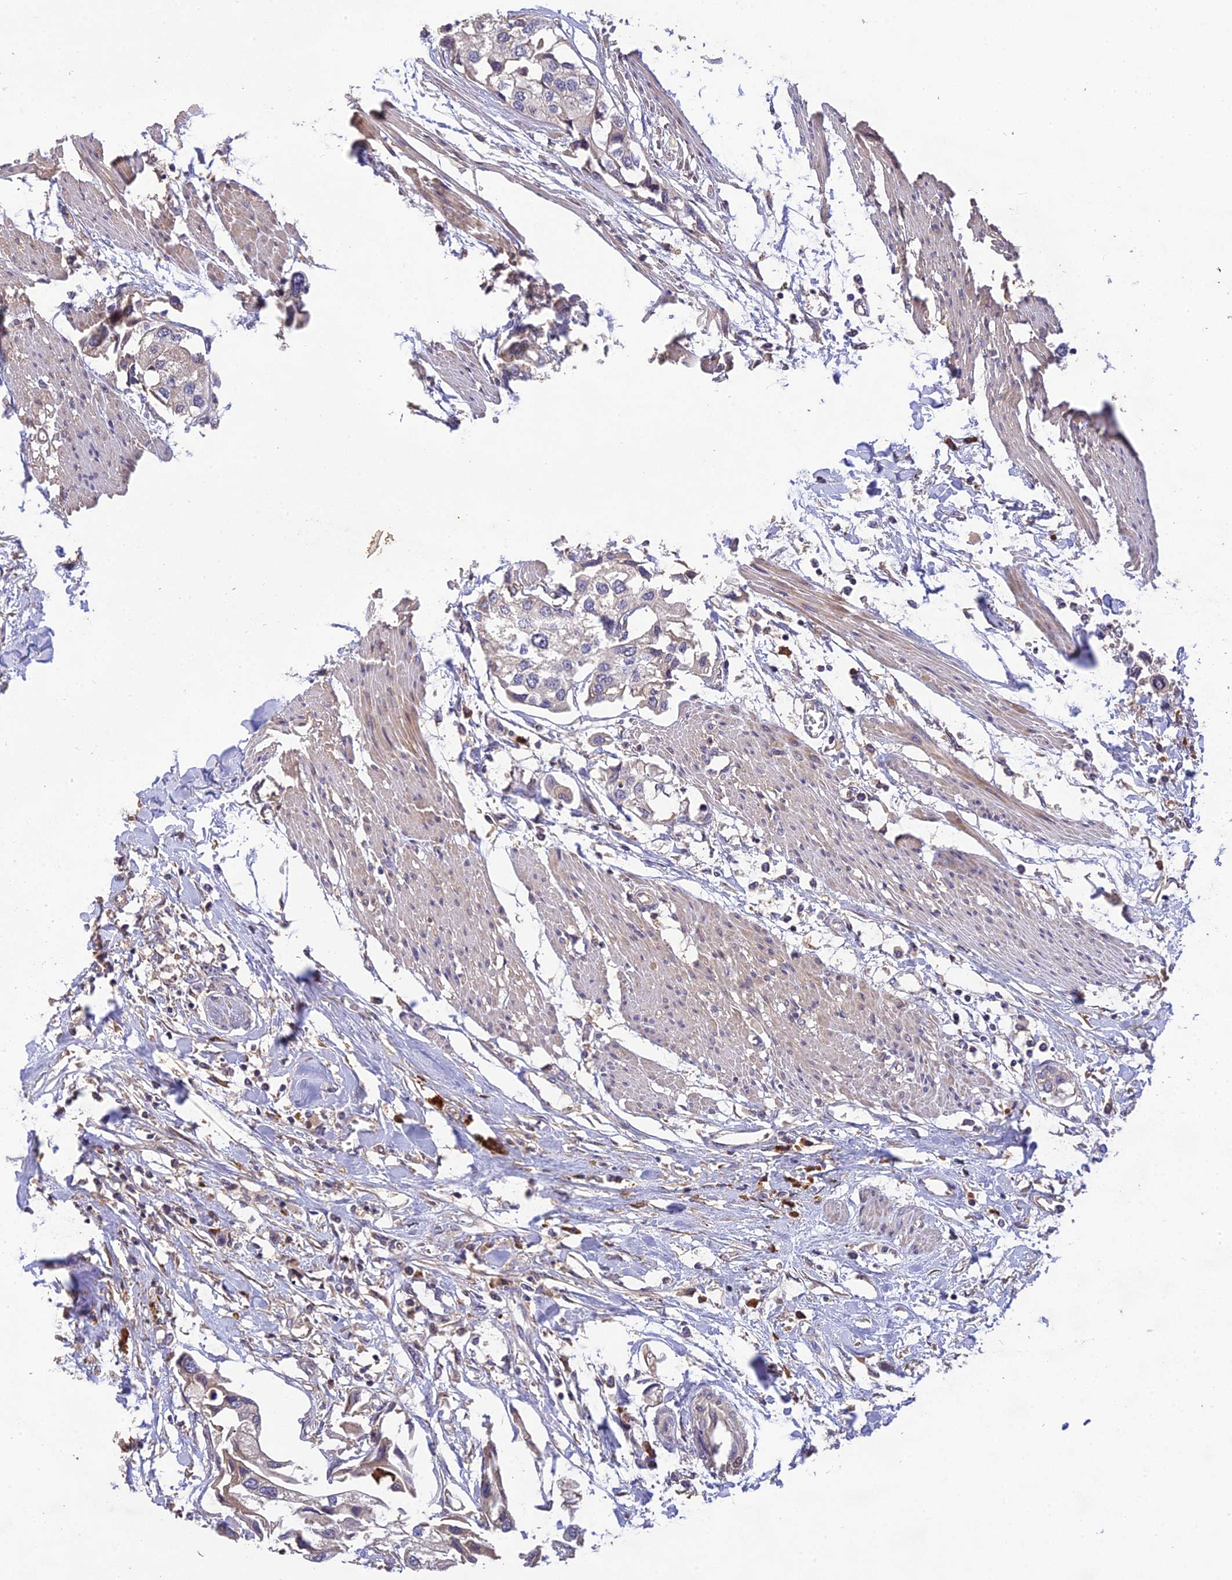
{"staining": {"intensity": "negative", "quantity": "none", "location": "none"}, "tissue": "urothelial cancer", "cell_type": "Tumor cells", "image_type": "cancer", "snomed": [{"axis": "morphology", "description": "Urothelial carcinoma, High grade"}, {"axis": "topography", "description": "Urinary bladder"}], "caption": "Micrograph shows no significant protein positivity in tumor cells of urothelial carcinoma (high-grade).", "gene": "DENND5B", "patient": {"sex": "male", "age": 64}}